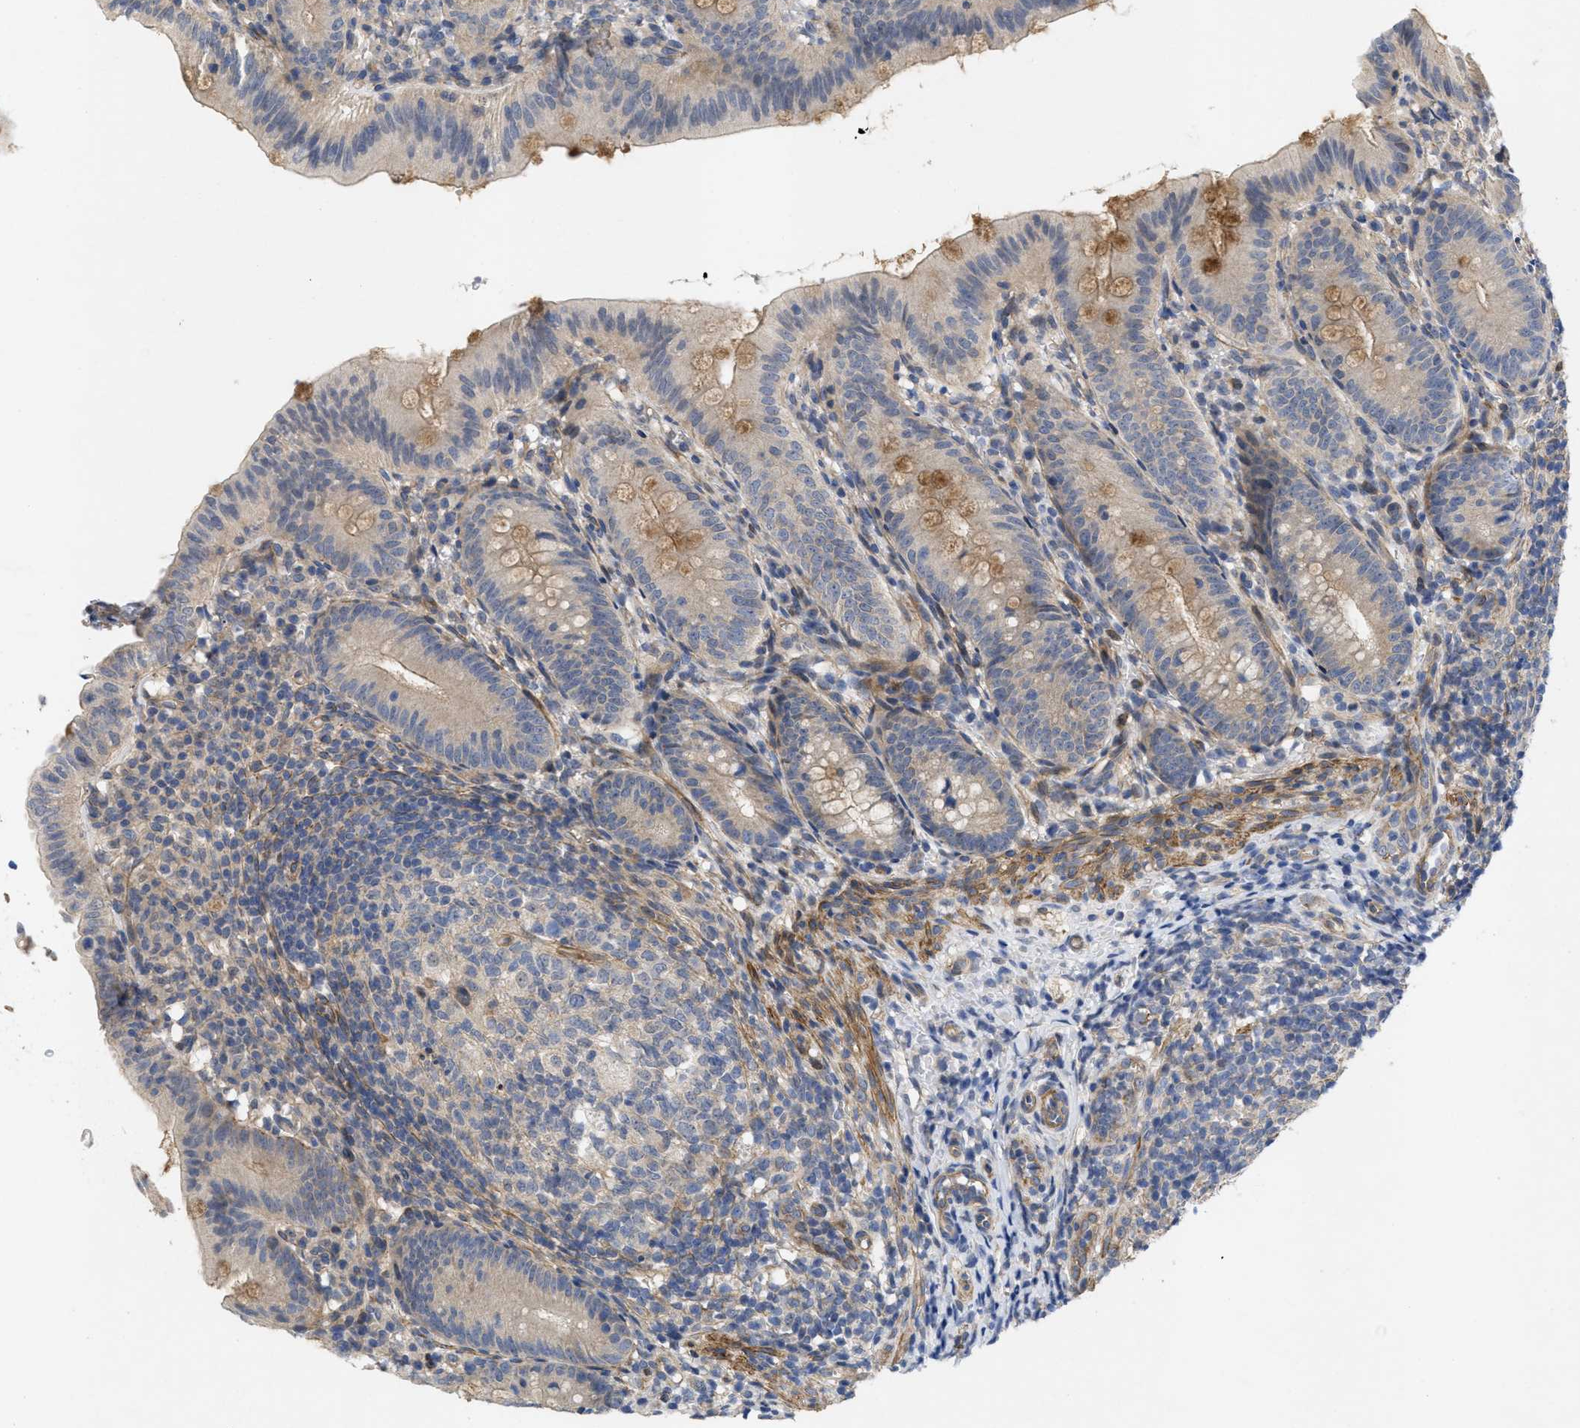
{"staining": {"intensity": "moderate", "quantity": "<25%", "location": "cytoplasmic/membranous"}, "tissue": "appendix", "cell_type": "Glandular cells", "image_type": "normal", "snomed": [{"axis": "morphology", "description": "Normal tissue, NOS"}, {"axis": "topography", "description": "Appendix"}], "caption": "This histopathology image shows immunohistochemistry (IHC) staining of unremarkable appendix, with low moderate cytoplasmic/membranous positivity in approximately <25% of glandular cells.", "gene": "ARHGEF26", "patient": {"sex": "male", "age": 1}}